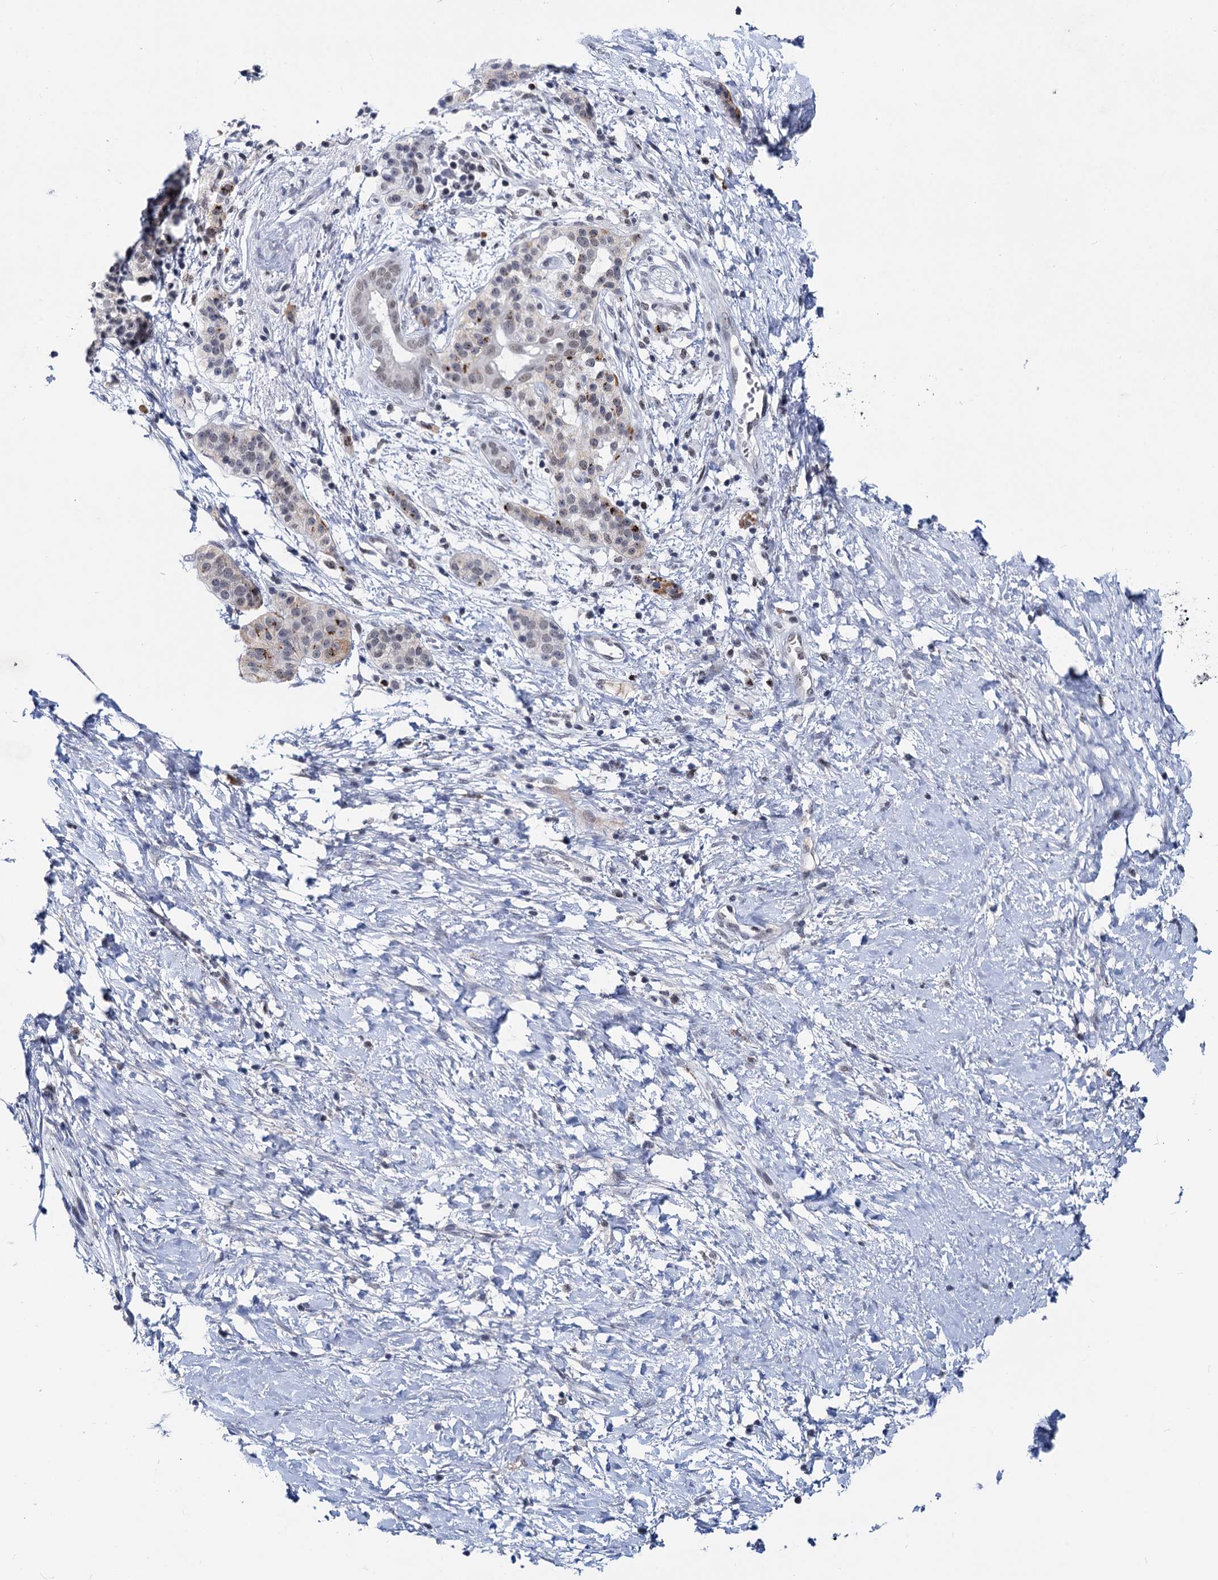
{"staining": {"intensity": "moderate", "quantity": "<25%", "location": "cytoplasmic/membranous"}, "tissue": "pancreatic cancer", "cell_type": "Tumor cells", "image_type": "cancer", "snomed": [{"axis": "morphology", "description": "Adenocarcinoma, NOS"}, {"axis": "topography", "description": "Pancreas"}], "caption": "Human pancreatic adenocarcinoma stained for a protein (brown) displays moderate cytoplasmic/membranous positive expression in about <25% of tumor cells.", "gene": "ZCCHC10", "patient": {"sex": "male", "age": 50}}